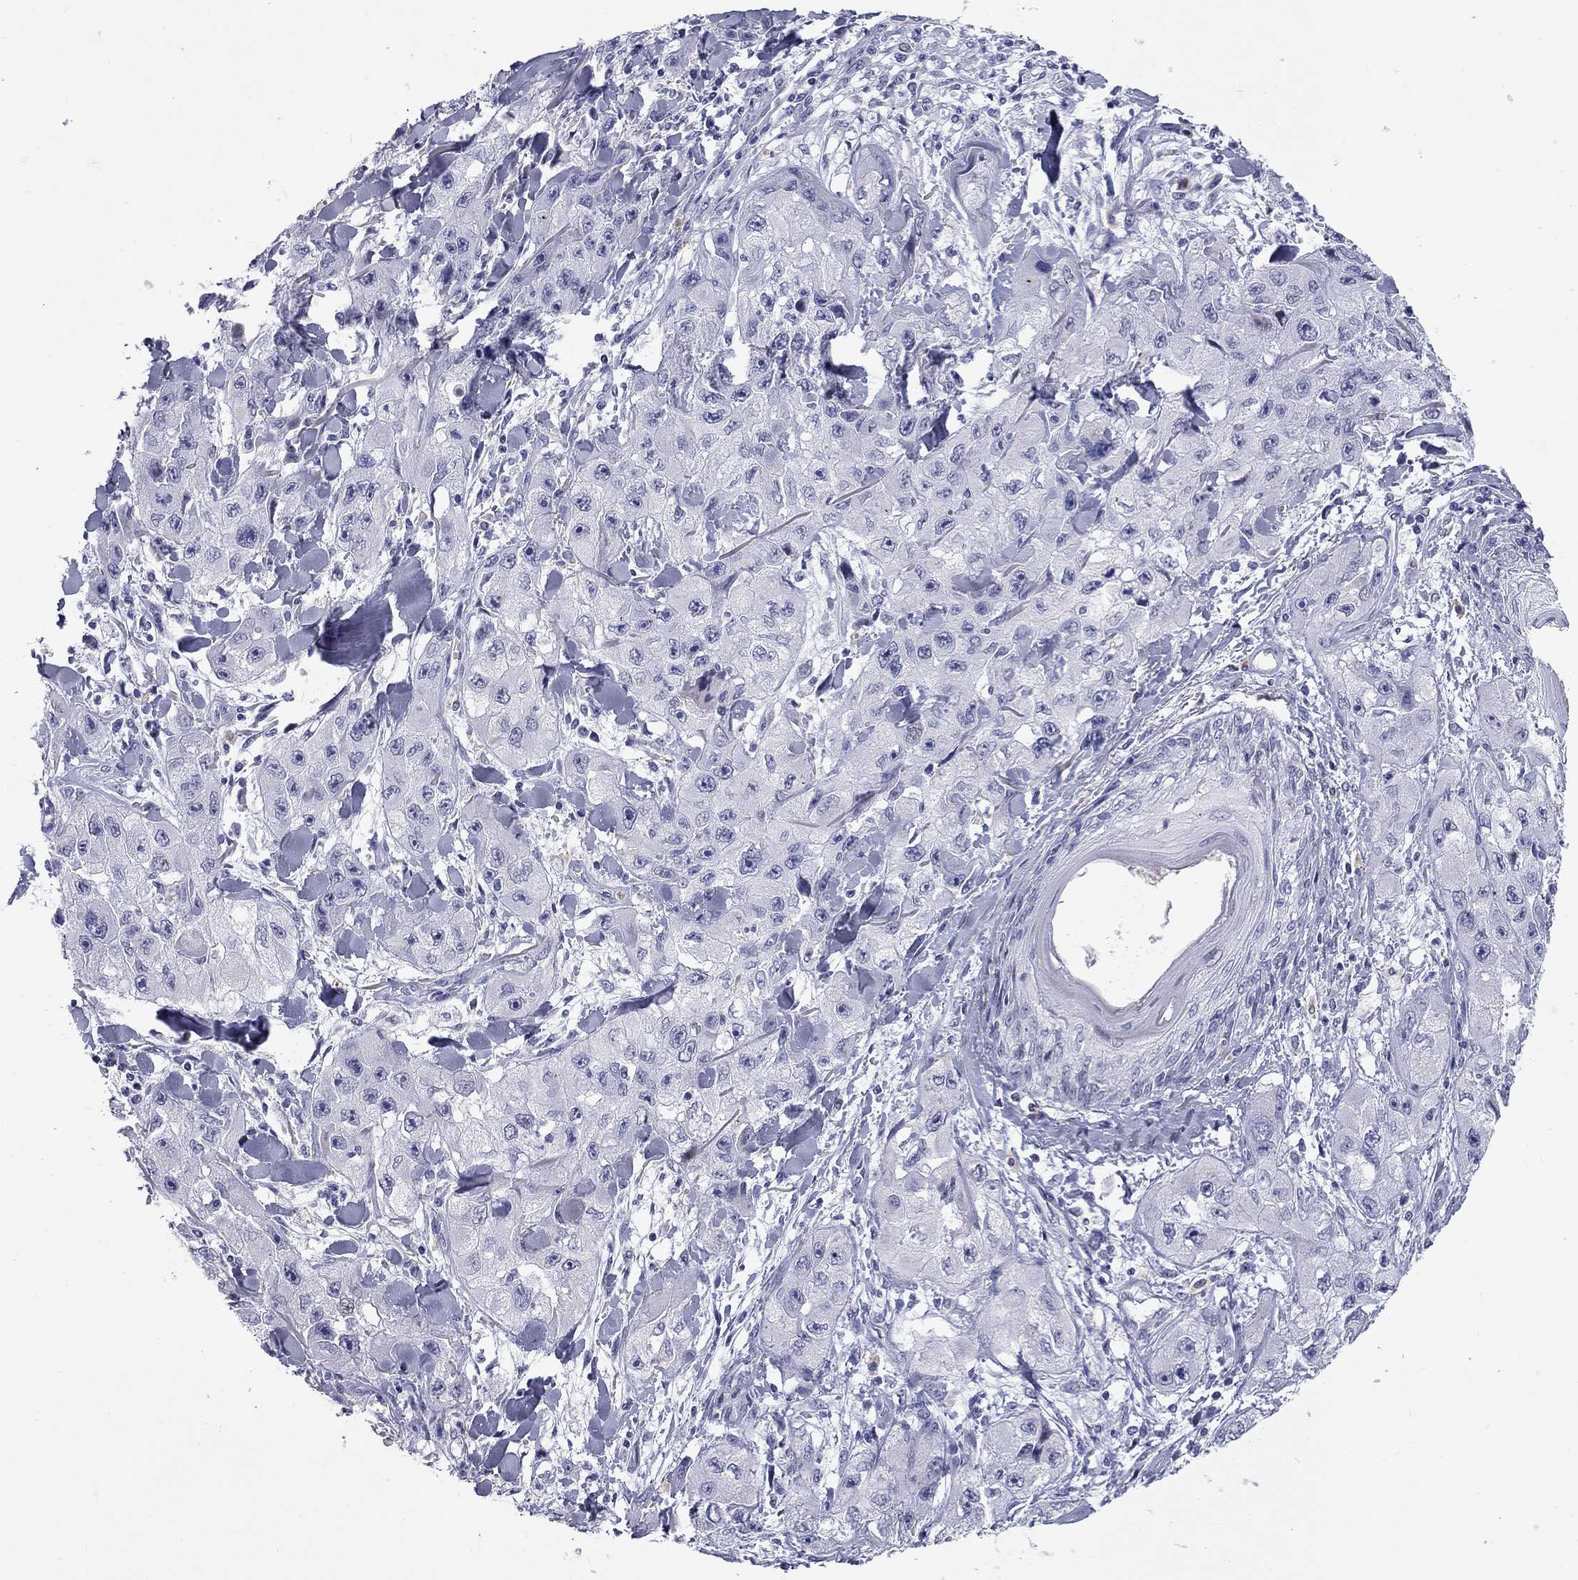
{"staining": {"intensity": "negative", "quantity": "none", "location": "none"}, "tissue": "skin cancer", "cell_type": "Tumor cells", "image_type": "cancer", "snomed": [{"axis": "morphology", "description": "Squamous cell carcinoma, NOS"}, {"axis": "topography", "description": "Skin"}, {"axis": "topography", "description": "Subcutis"}], "caption": "Immunohistochemical staining of human squamous cell carcinoma (skin) exhibits no significant staining in tumor cells.", "gene": "C8orf88", "patient": {"sex": "male", "age": 73}}